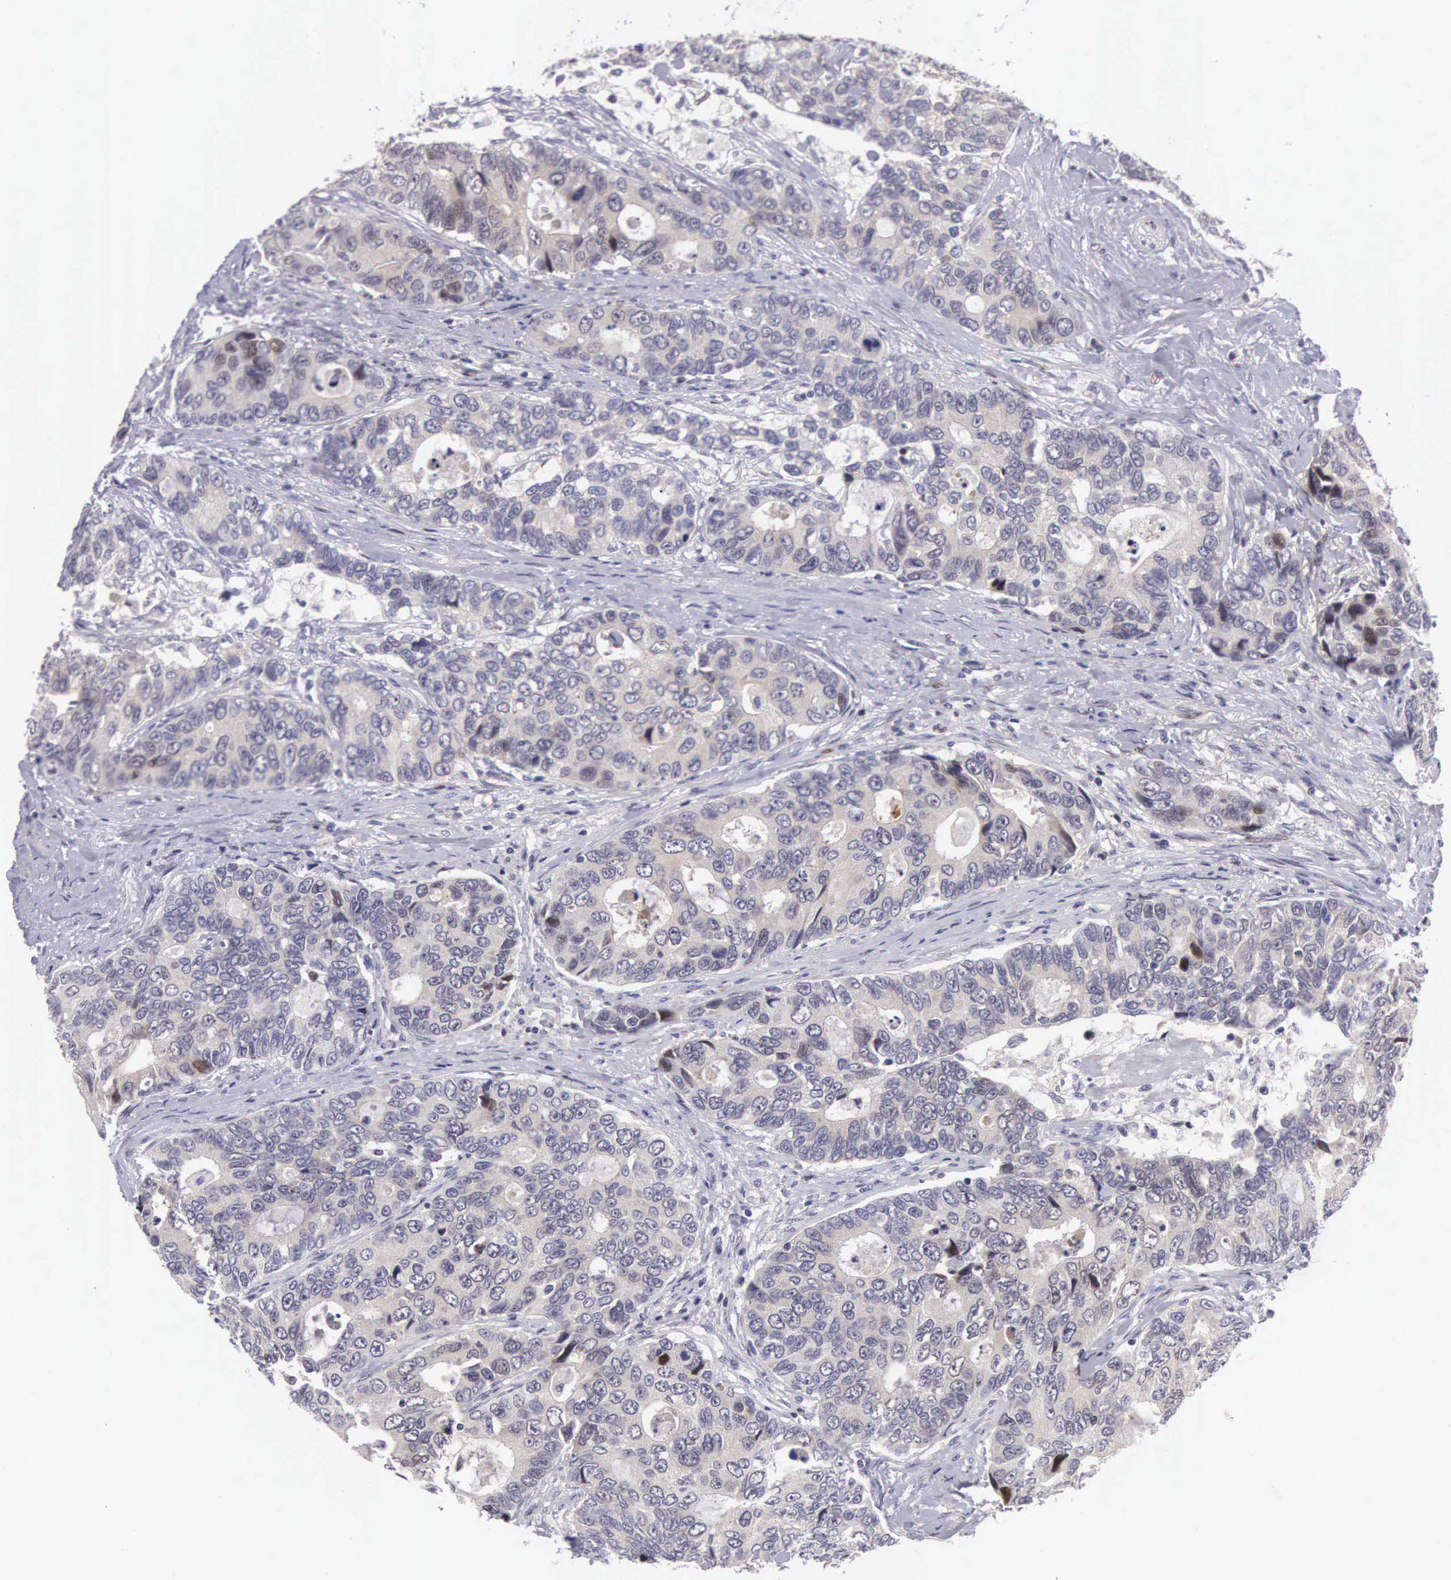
{"staining": {"intensity": "weak", "quantity": "25%-75%", "location": "cytoplasmic/membranous,nuclear"}, "tissue": "colorectal cancer", "cell_type": "Tumor cells", "image_type": "cancer", "snomed": [{"axis": "morphology", "description": "Adenocarcinoma, NOS"}, {"axis": "topography", "description": "Rectum"}], "caption": "Colorectal adenocarcinoma stained with DAB immunohistochemistry (IHC) shows low levels of weak cytoplasmic/membranous and nuclear positivity in about 25%-75% of tumor cells. (Brightfield microscopy of DAB IHC at high magnification).", "gene": "EMID1", "patient": {"sex": "female", "age": 67}}